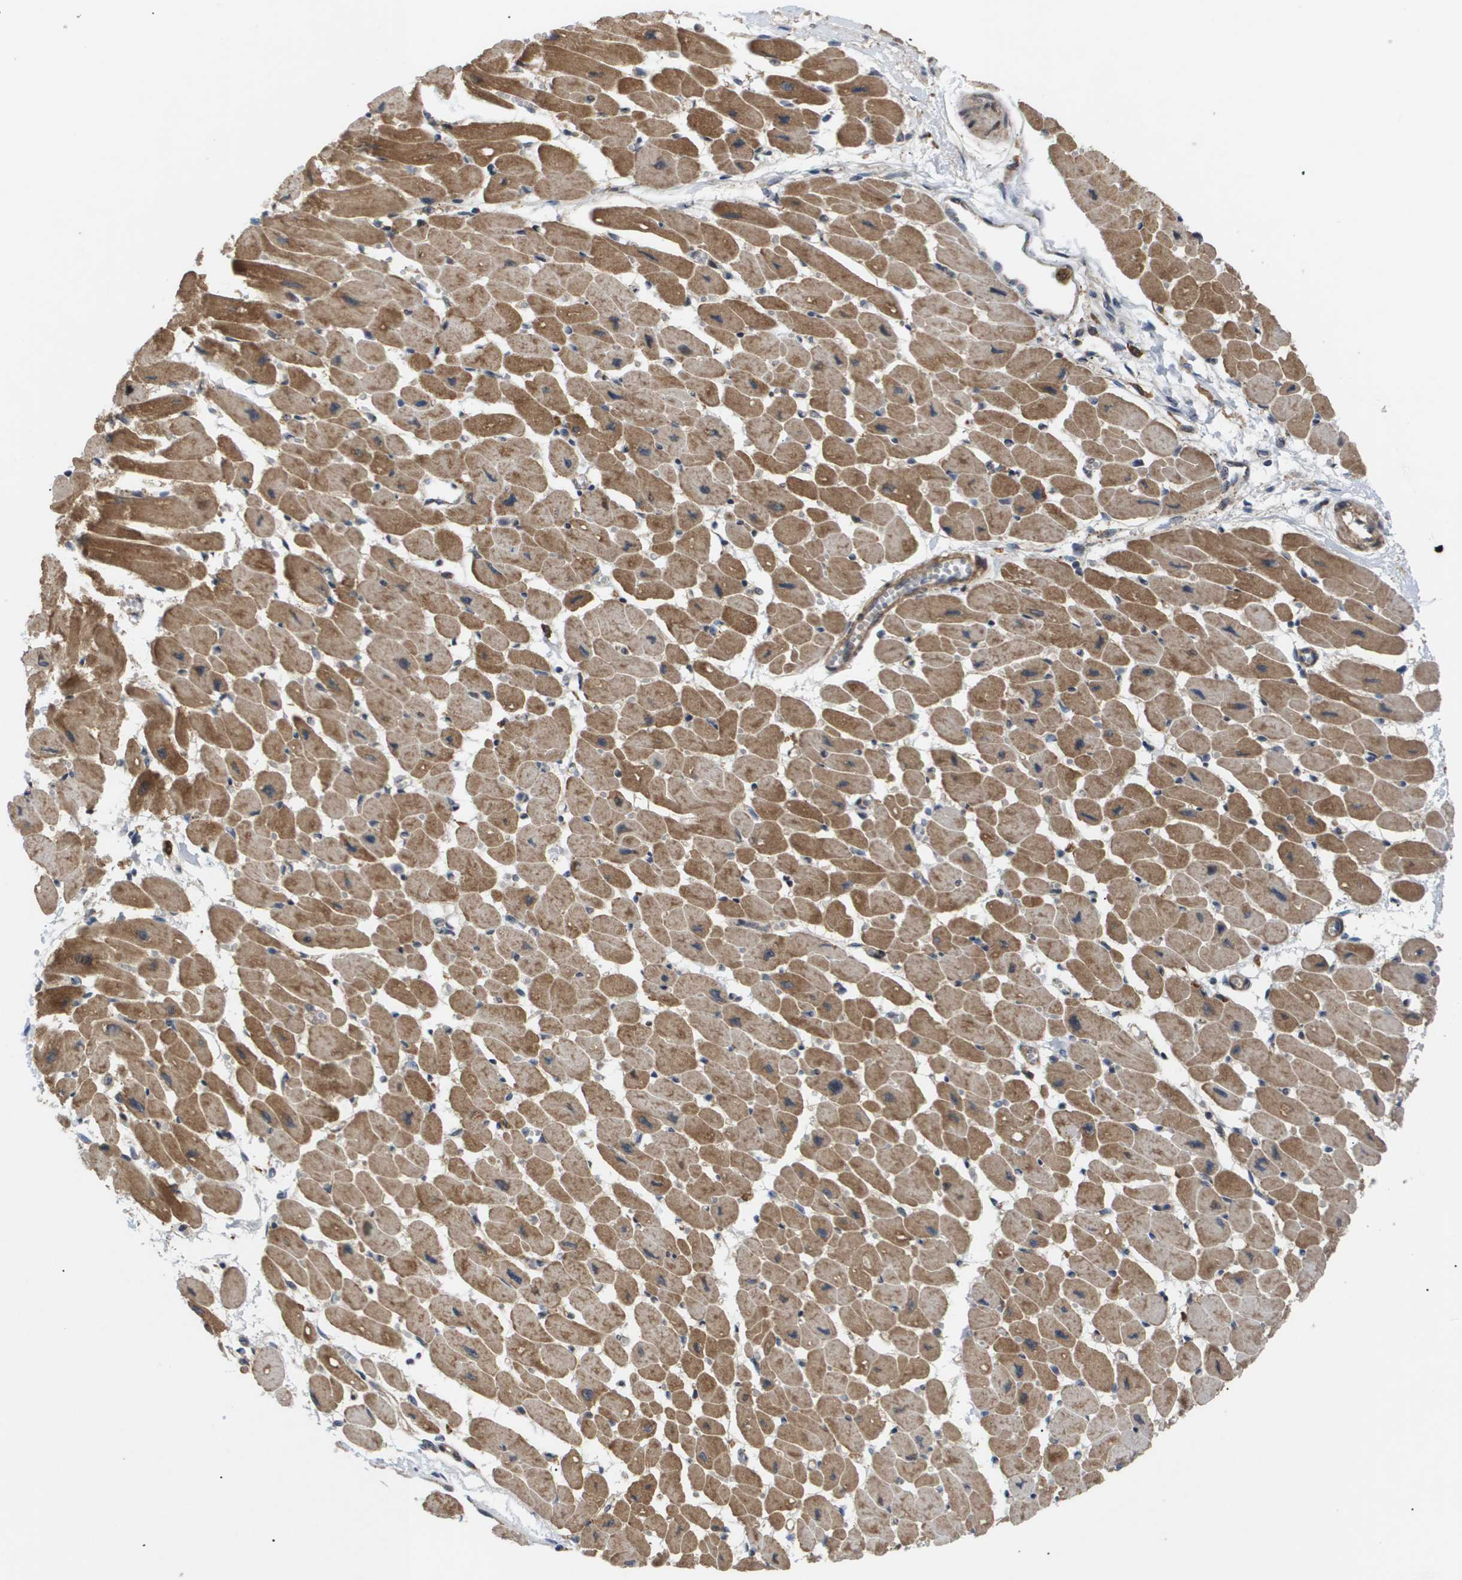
{"staining": {"intensity": "moderate", "quantity": ">75%", "location": "cytoplasmic/membranous"}, "tissue": "heart muscle", "cell_type": "Cardiomyocytes", "image_type": "normal", "snomed": [{"axis": "morphology", "description": "Normal tissue, NOS"}, {"axis": "topography", "description": "Heart"}], "caption": "Heart muscle stained with DAB immunohistochemistry reveals medium levels of moderate cytoplasmic/membranous positivity in about >75% of cardiomyocytes.", "gene": "PDGFB", "patient": {"sex": "female", "age": 54}}